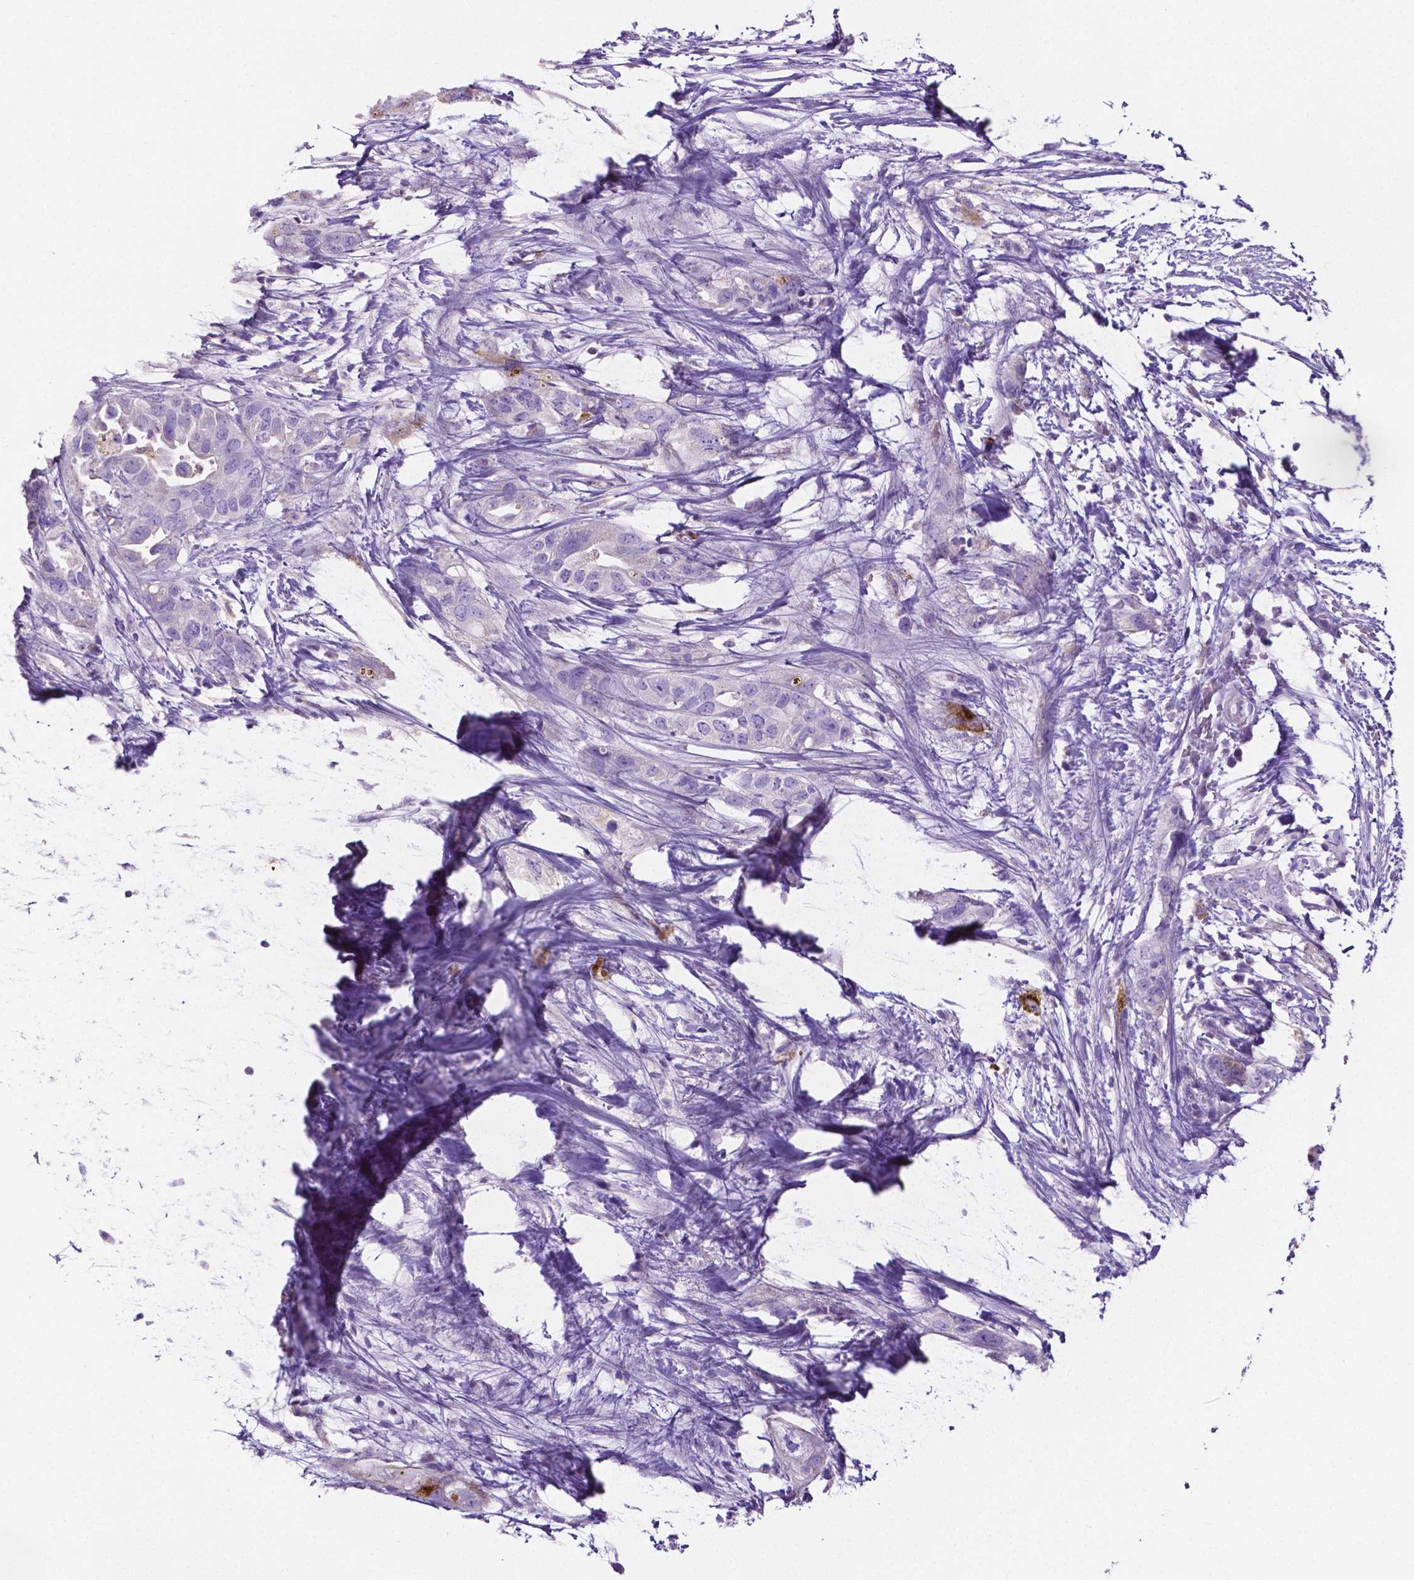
{"staining": {"intensity": "negative", "quantity": "none", "location": "none"}, "tissue": "pancreatic cancer", "cell_type": "Tumor cells", "image_type": "cancer", "snomed": [{"axis": "morphology", "description": "Adenocarcinoma, NOS"}, {"axis": "topography", "description": "Pancreas"}], "caption": "High power microscopy micrograph of an IHC micrograph of adenocarcinoma (pancreatic), revealing no significant expression in tumor cells.", "gene": "MMP9", "patient": {"sex": "female", "age": 72}}